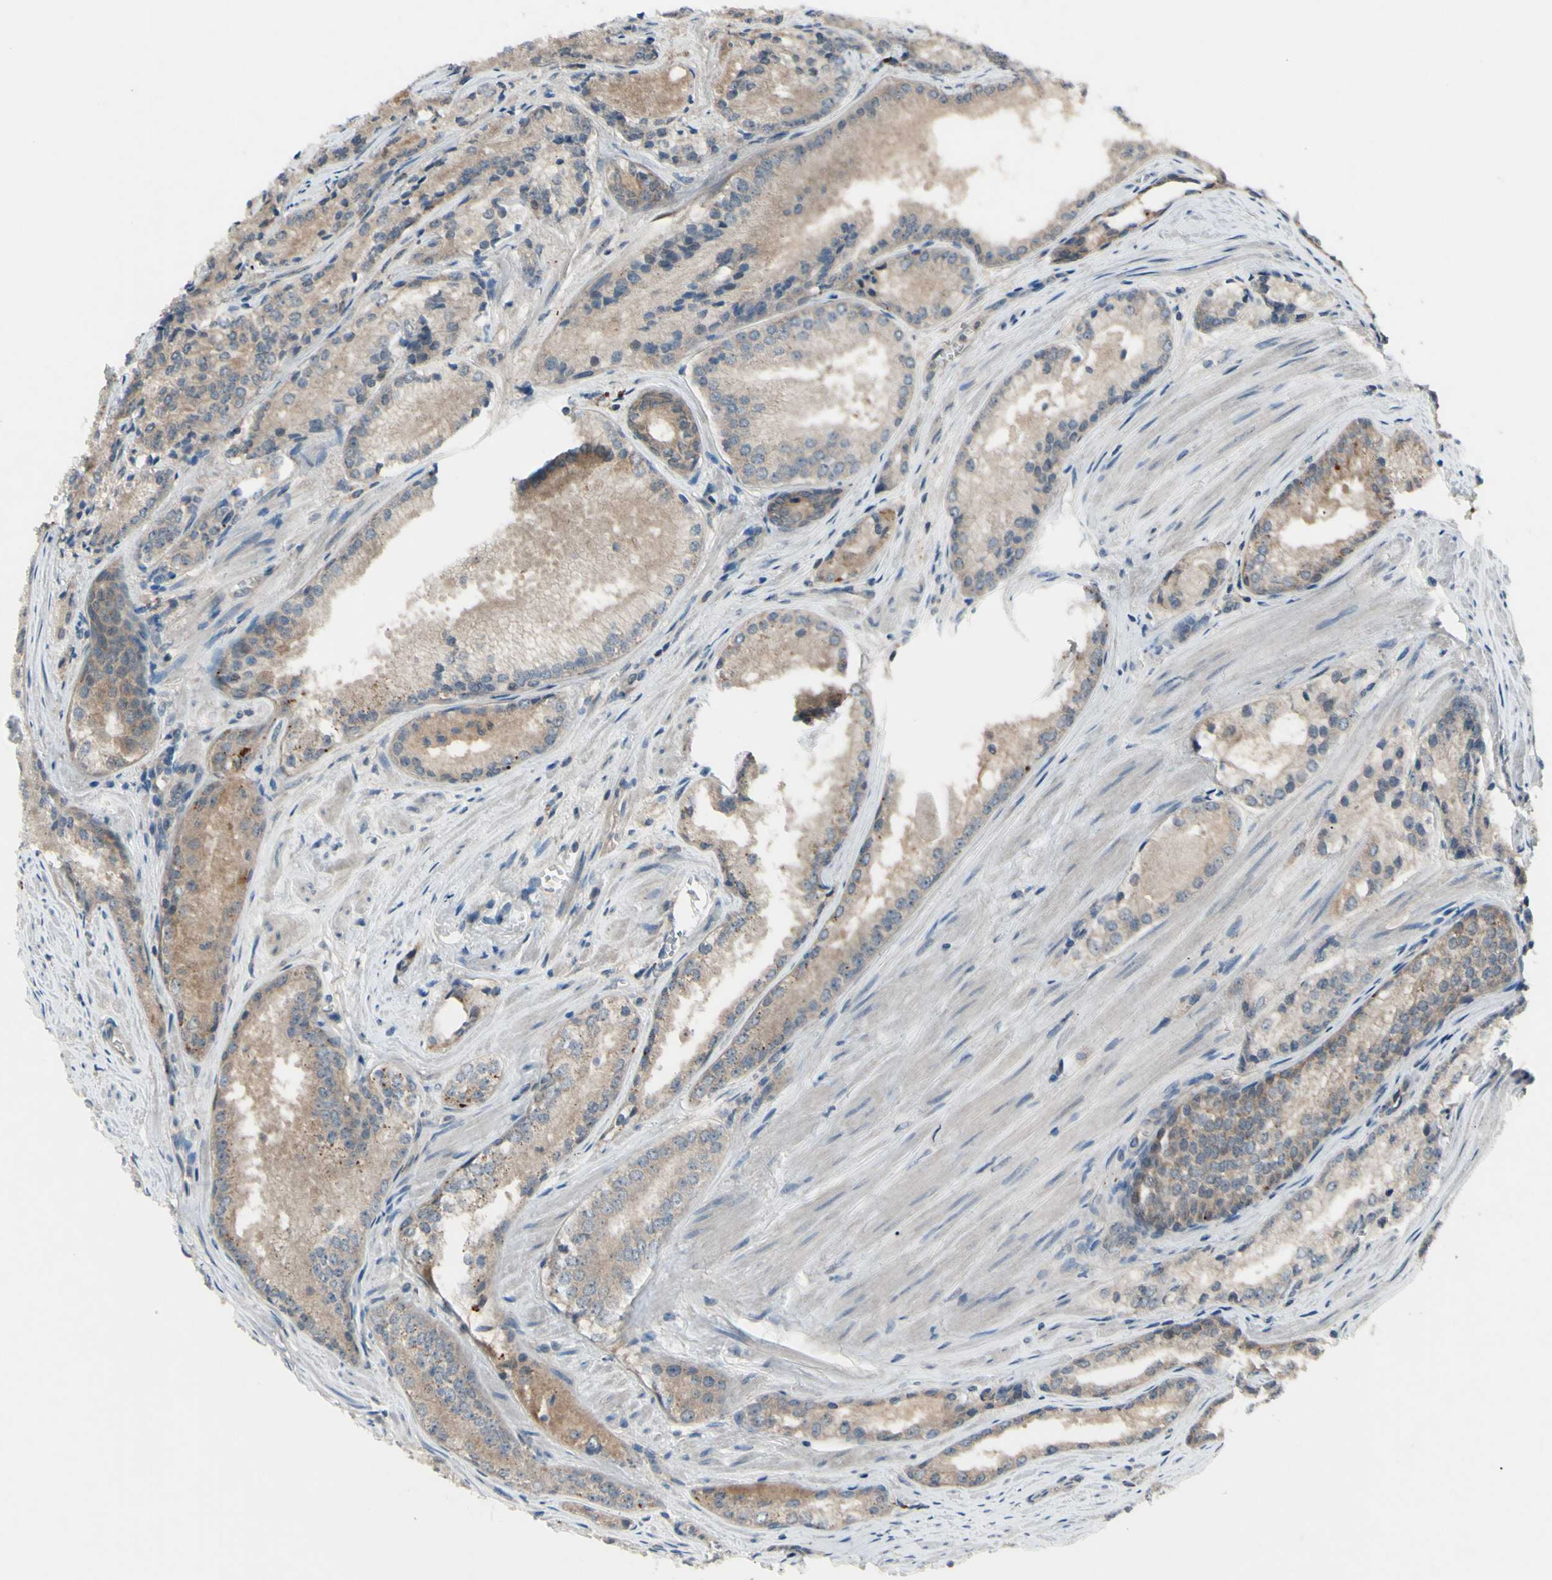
{"staining": {"intensity": "weak", "quantity": ">75%", "location": "cytoplasmic/membranous"}, "tissue": "prostate cancer", "cell_type": "Tumor cells", "image_type": "cancer", "snomed": [{"axis": "morphology", "description": "Adenocarcinoma, Low grade"}, {"axis": "topography", "description": "Prostate"}], "caption": "This is an image of immunohistochemistry (IHC) staining of prostate cancer (adenocarcinoma (low-grade)), which shows weak positivity in the cytoplasmic/membranous of tumor cells.", "gene": "AFP", "patient": {"sex": "male", "age": 60}}